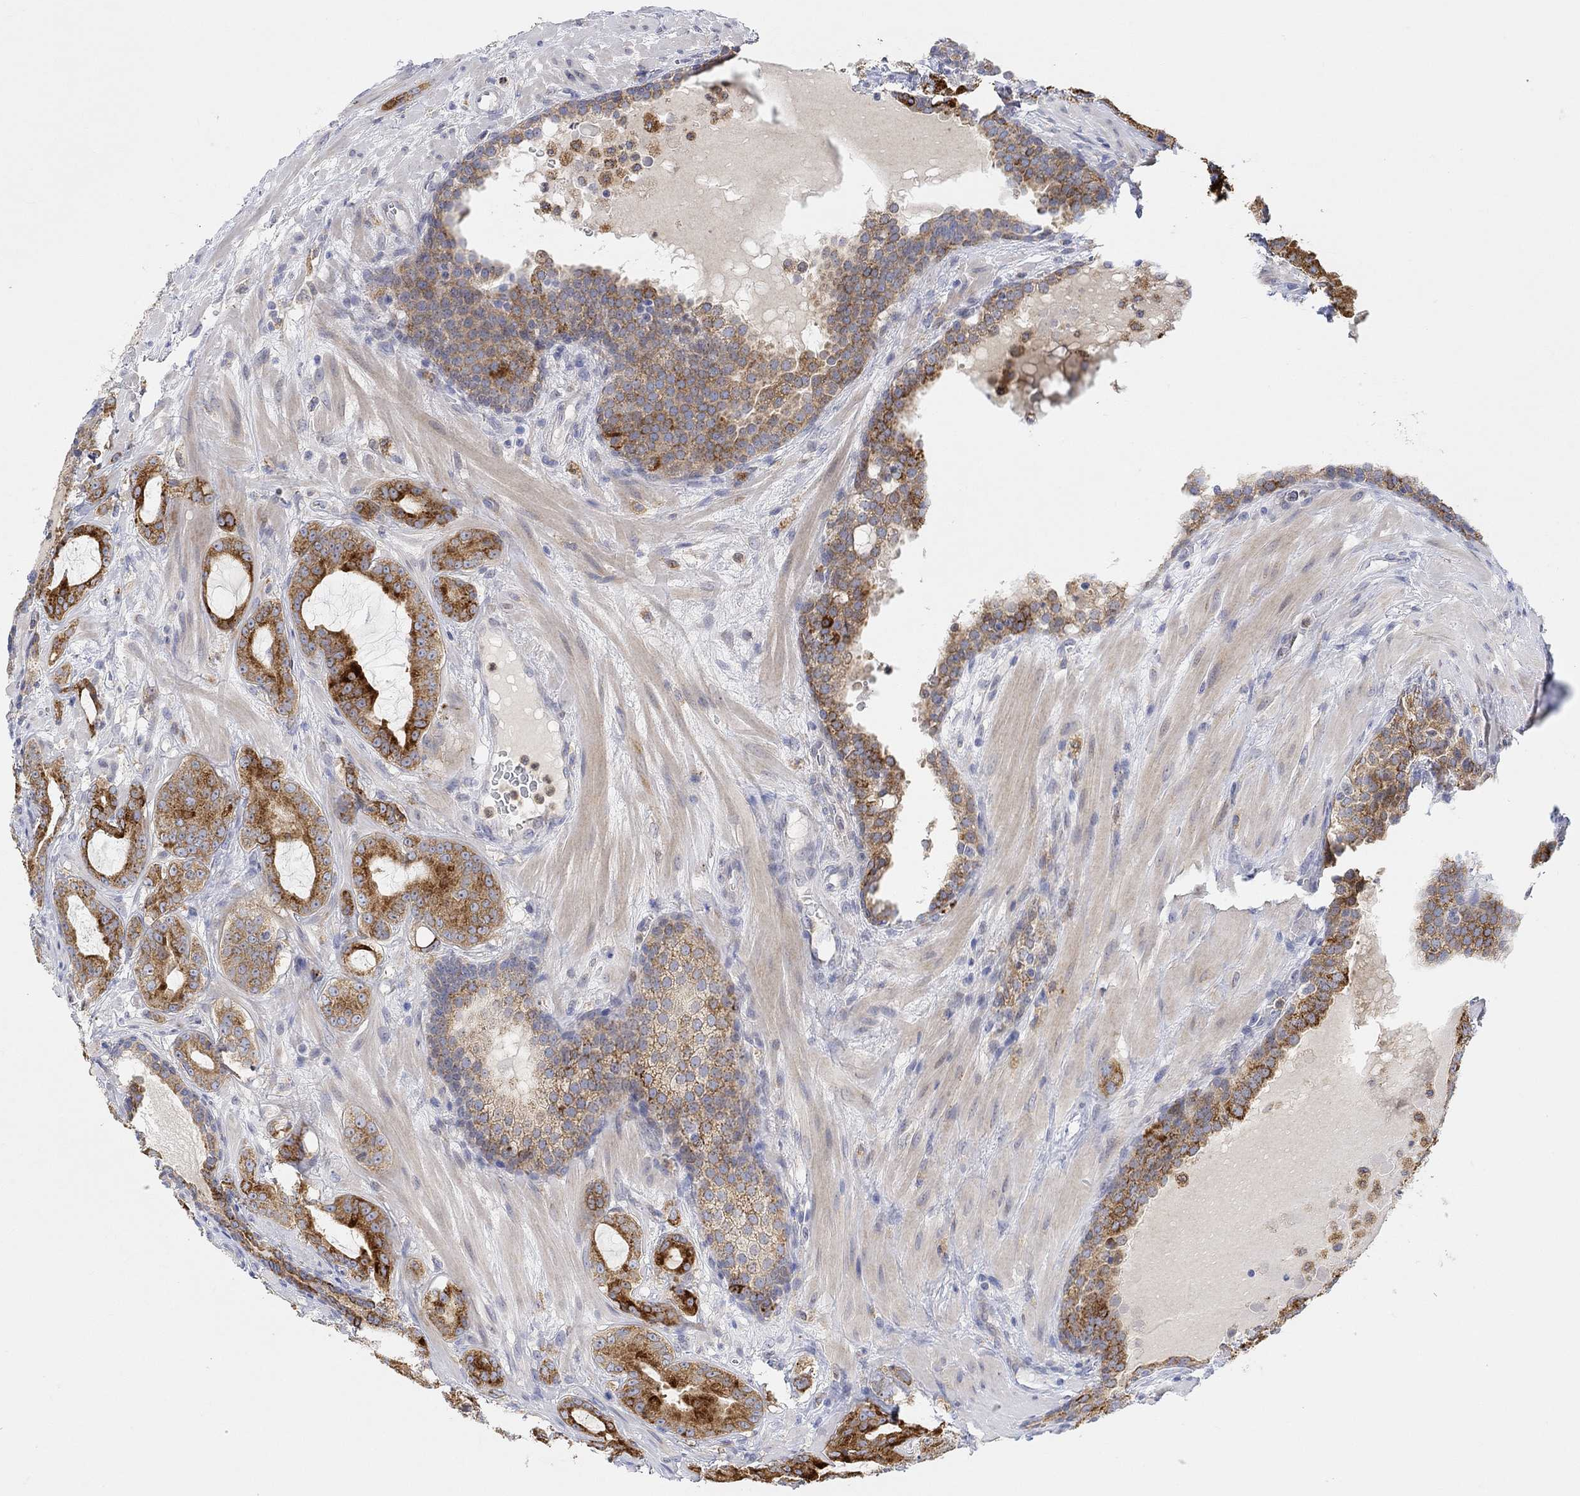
{"staining": {"intensity": "strong", "quantity": ">75%", "location": "cytoplasmic/membranous"}, "tissue": "prostate cancer", "cell_type": "Tumor cells", "image_type": "cancer", "snomed": [{"axis": "morphology", "description": "Adenocarcinoma, NOS"}, {"axis": "topography", "description": "Prostate"}], "caption": "Prostate cancer (adenocarcinoma) stained with a brown dye displays strong cytoplasmic/membranous positive positivity in approximately >75% of tumor cells.", "gene": "ACSL1", "patient": {"sex": "male", "age": 69}}